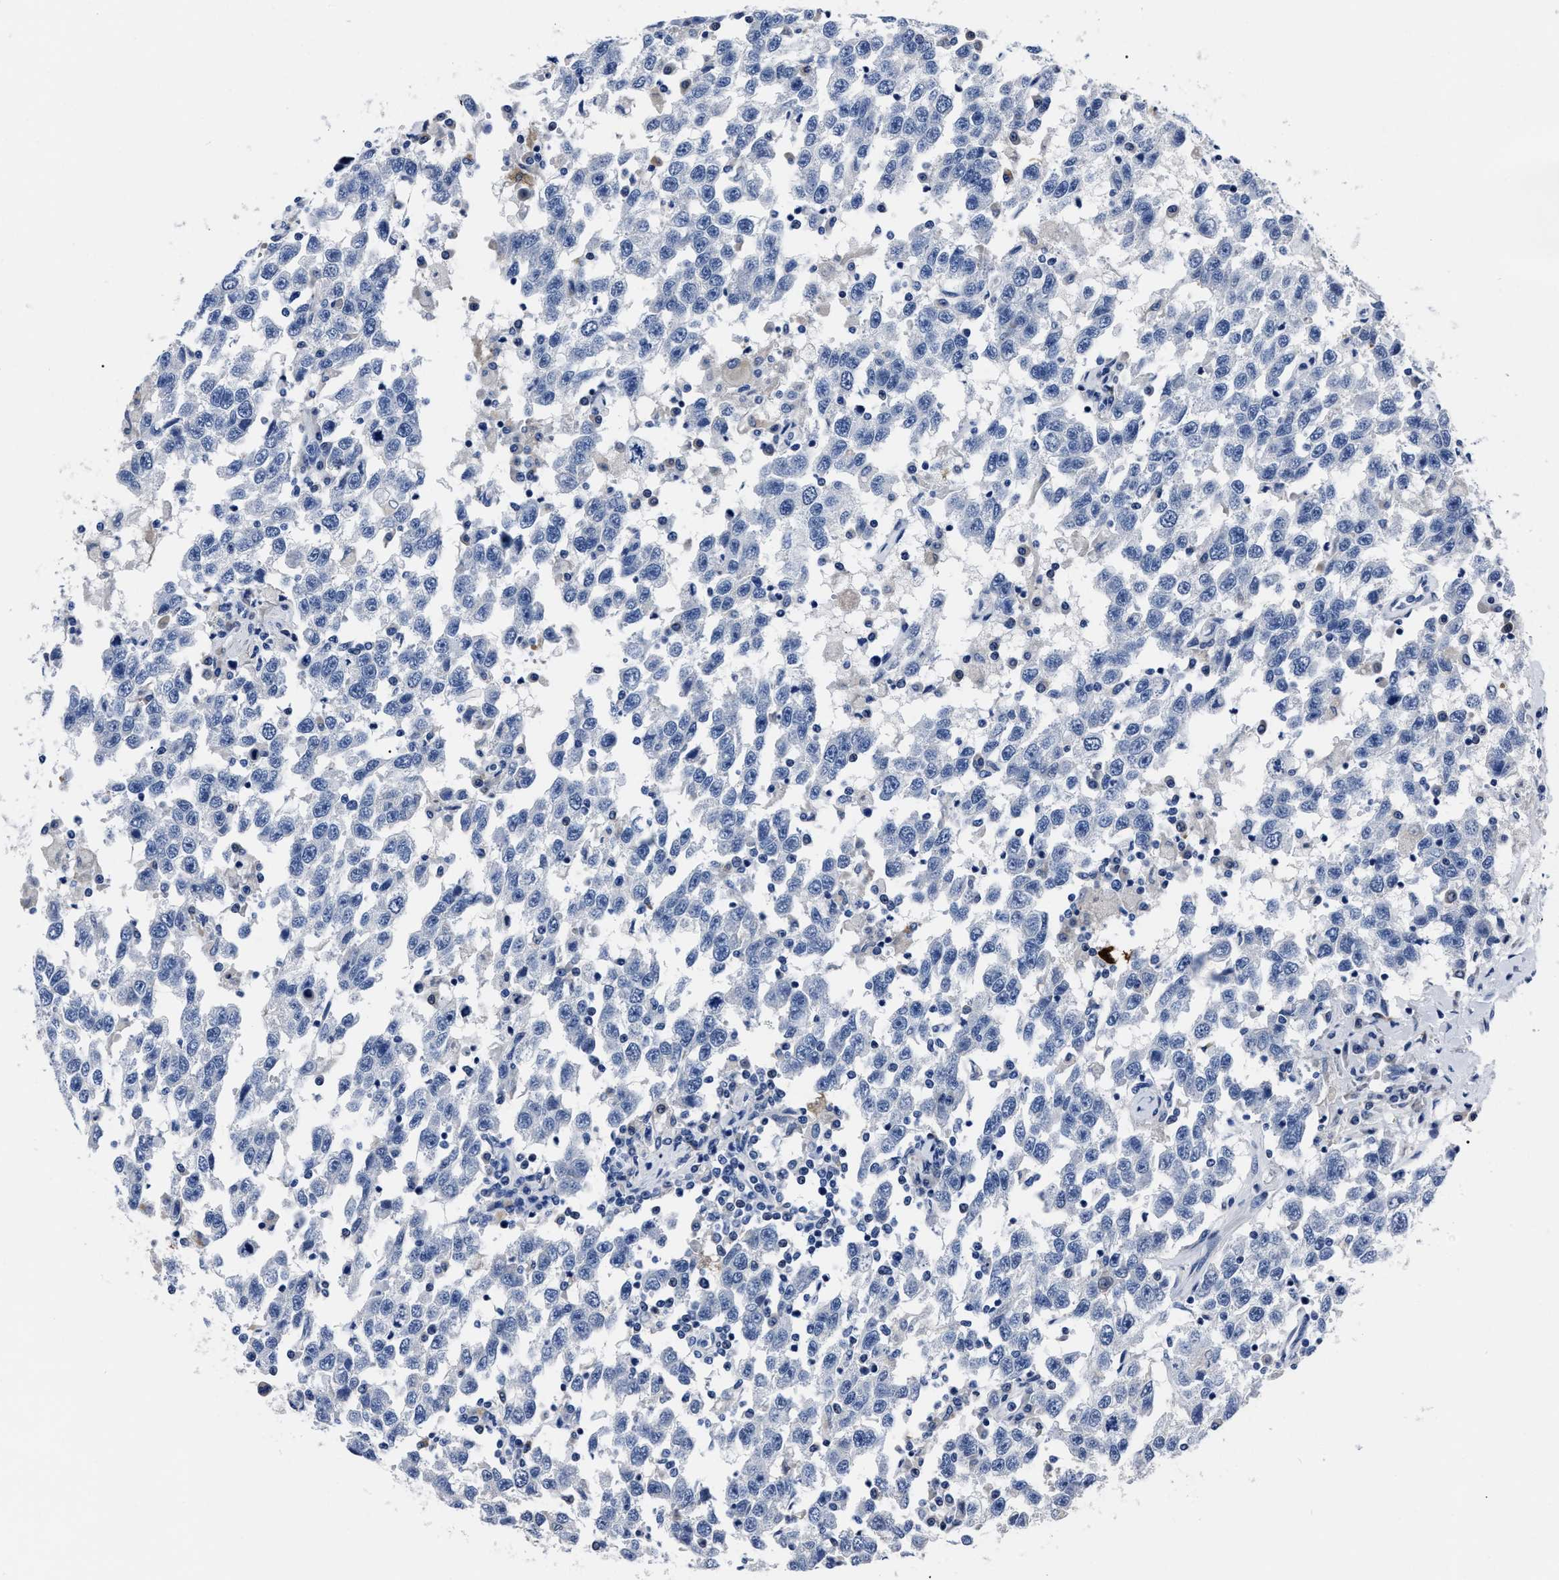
{"staining": {"intensity": "negative", "quantity": "none", "location": "none"}, "tissue": "testis cancer", "cell_type": "Tumor cells", "image_type": "cancer", "snomed": [{"axis": "morphology", "description": "Seminoma, NOS"}, {"axis": "topography", "description": "Testis"}], "caption": "Immunohistochemical staining of human seminoma (testis) displays no significant staining in tumor cells.", "gene": "MOV10L1", "patient": {"sex": "male", "age": 41}}